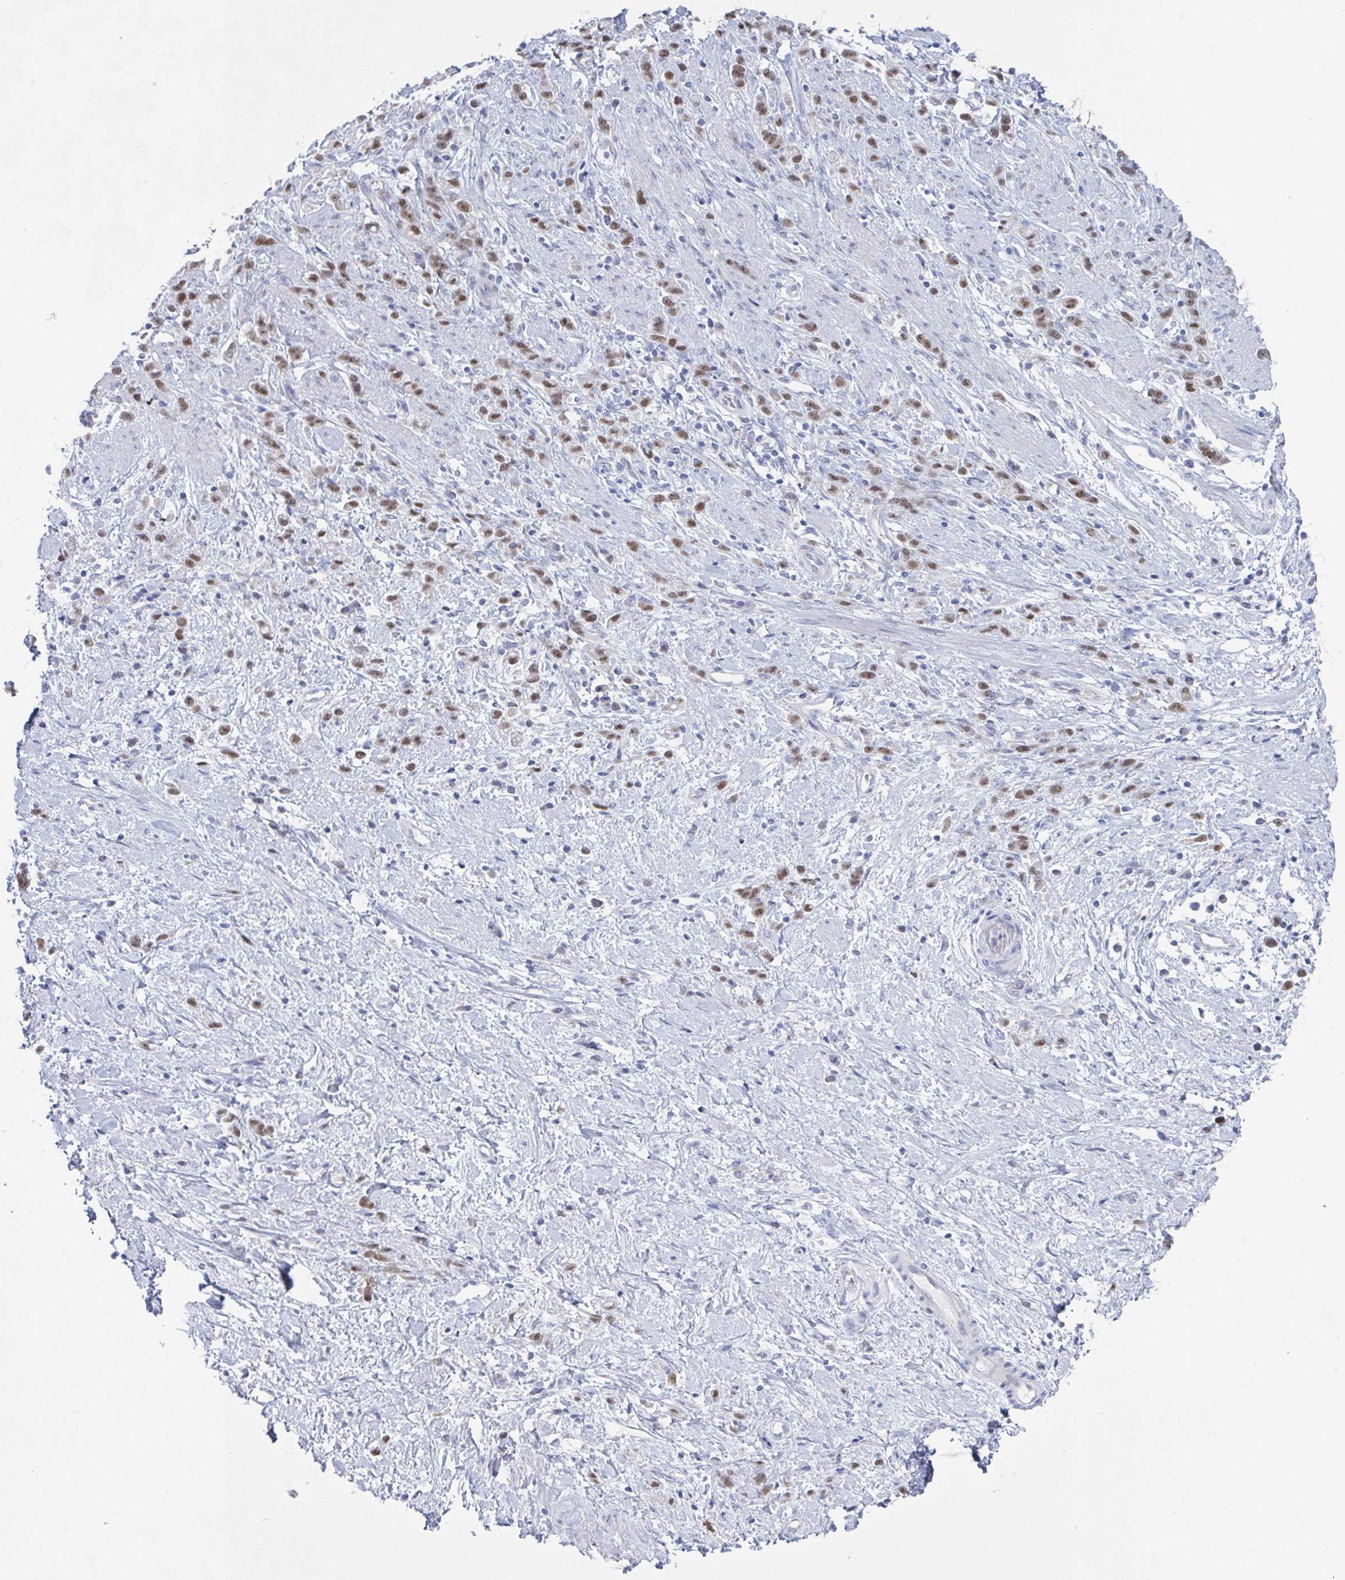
{"staining": {"intensity": "moderate", "quantity": ">75%", "location": "nuclear"}, "tissue": "stomach cancer", "cell_type": "Tumor cells", "image_type": "cancer", "snomed": [{"axis": "morphology", "description": "Adenocarcinoma, NOS"}, {"axis": "topography", "description": "Stomach"}], "caption": "Immunohistochemistry histopathology image of human stomach adenocarcinoma stained for a protein (brown), which exhibits medium levels of moderate nuclear positivity in about >75% of tumor cells.", "gene": "FOXA1", "patient": {"sex": "female", "age": 60}}